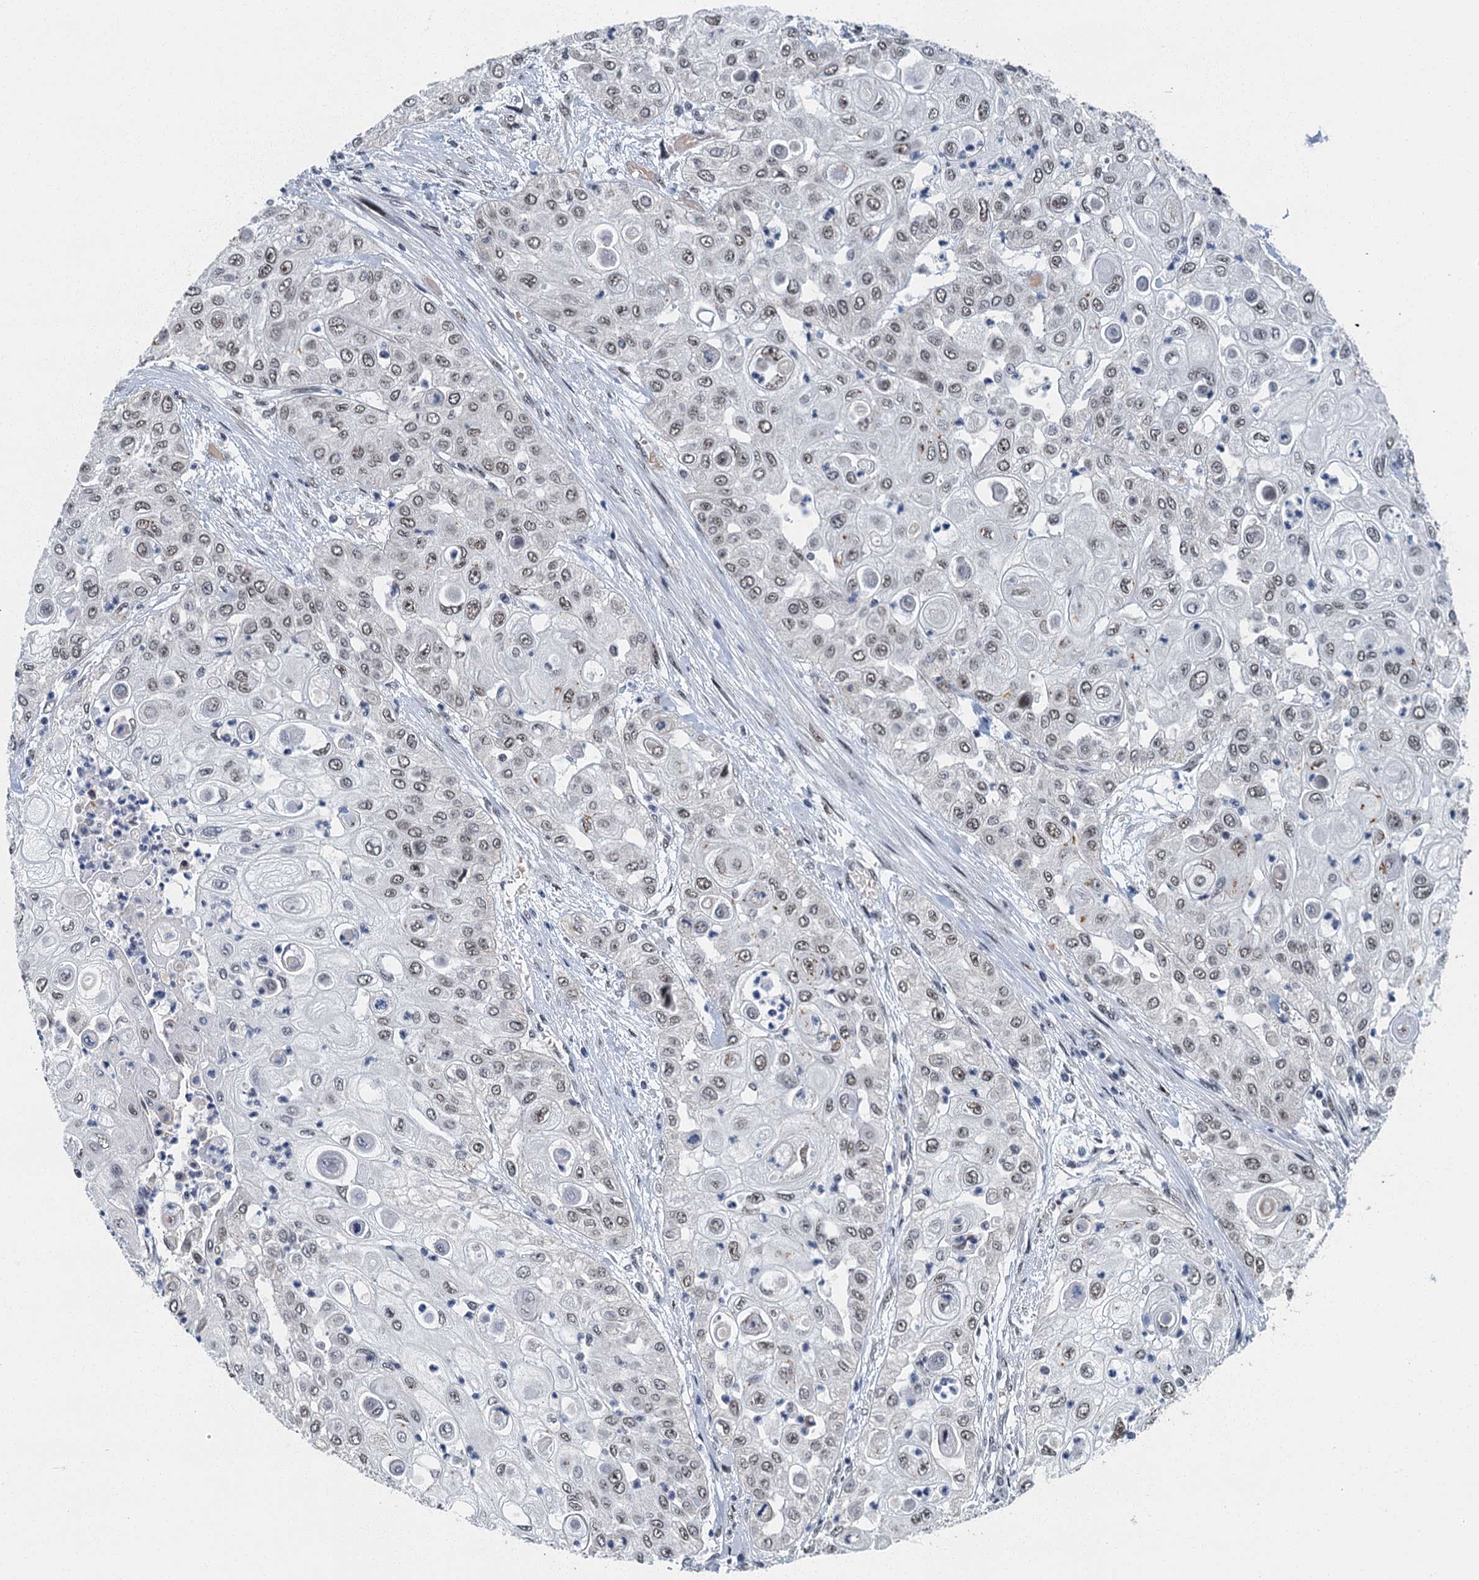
{"staining": {"intensity": "weak", "quantity": ">75%", "location": "nuclear"}, "tissue": "urothelial cancer", "cell_type": "Tumor cells", "image_type": "cancer", "snomed": [{"axis": "morphology", "description": "Urothelial carcinoma, High grade"}, {"axis": "topography", "description": "Urinary bladder"}], "caption": "A histopathology image of human urothelial carcinoma (high-grade) stained for a protein displays weak nuclear brown staining in tumor cells.", "gene": "GADL1", "patient": {"sex": "female", "age": 79}}